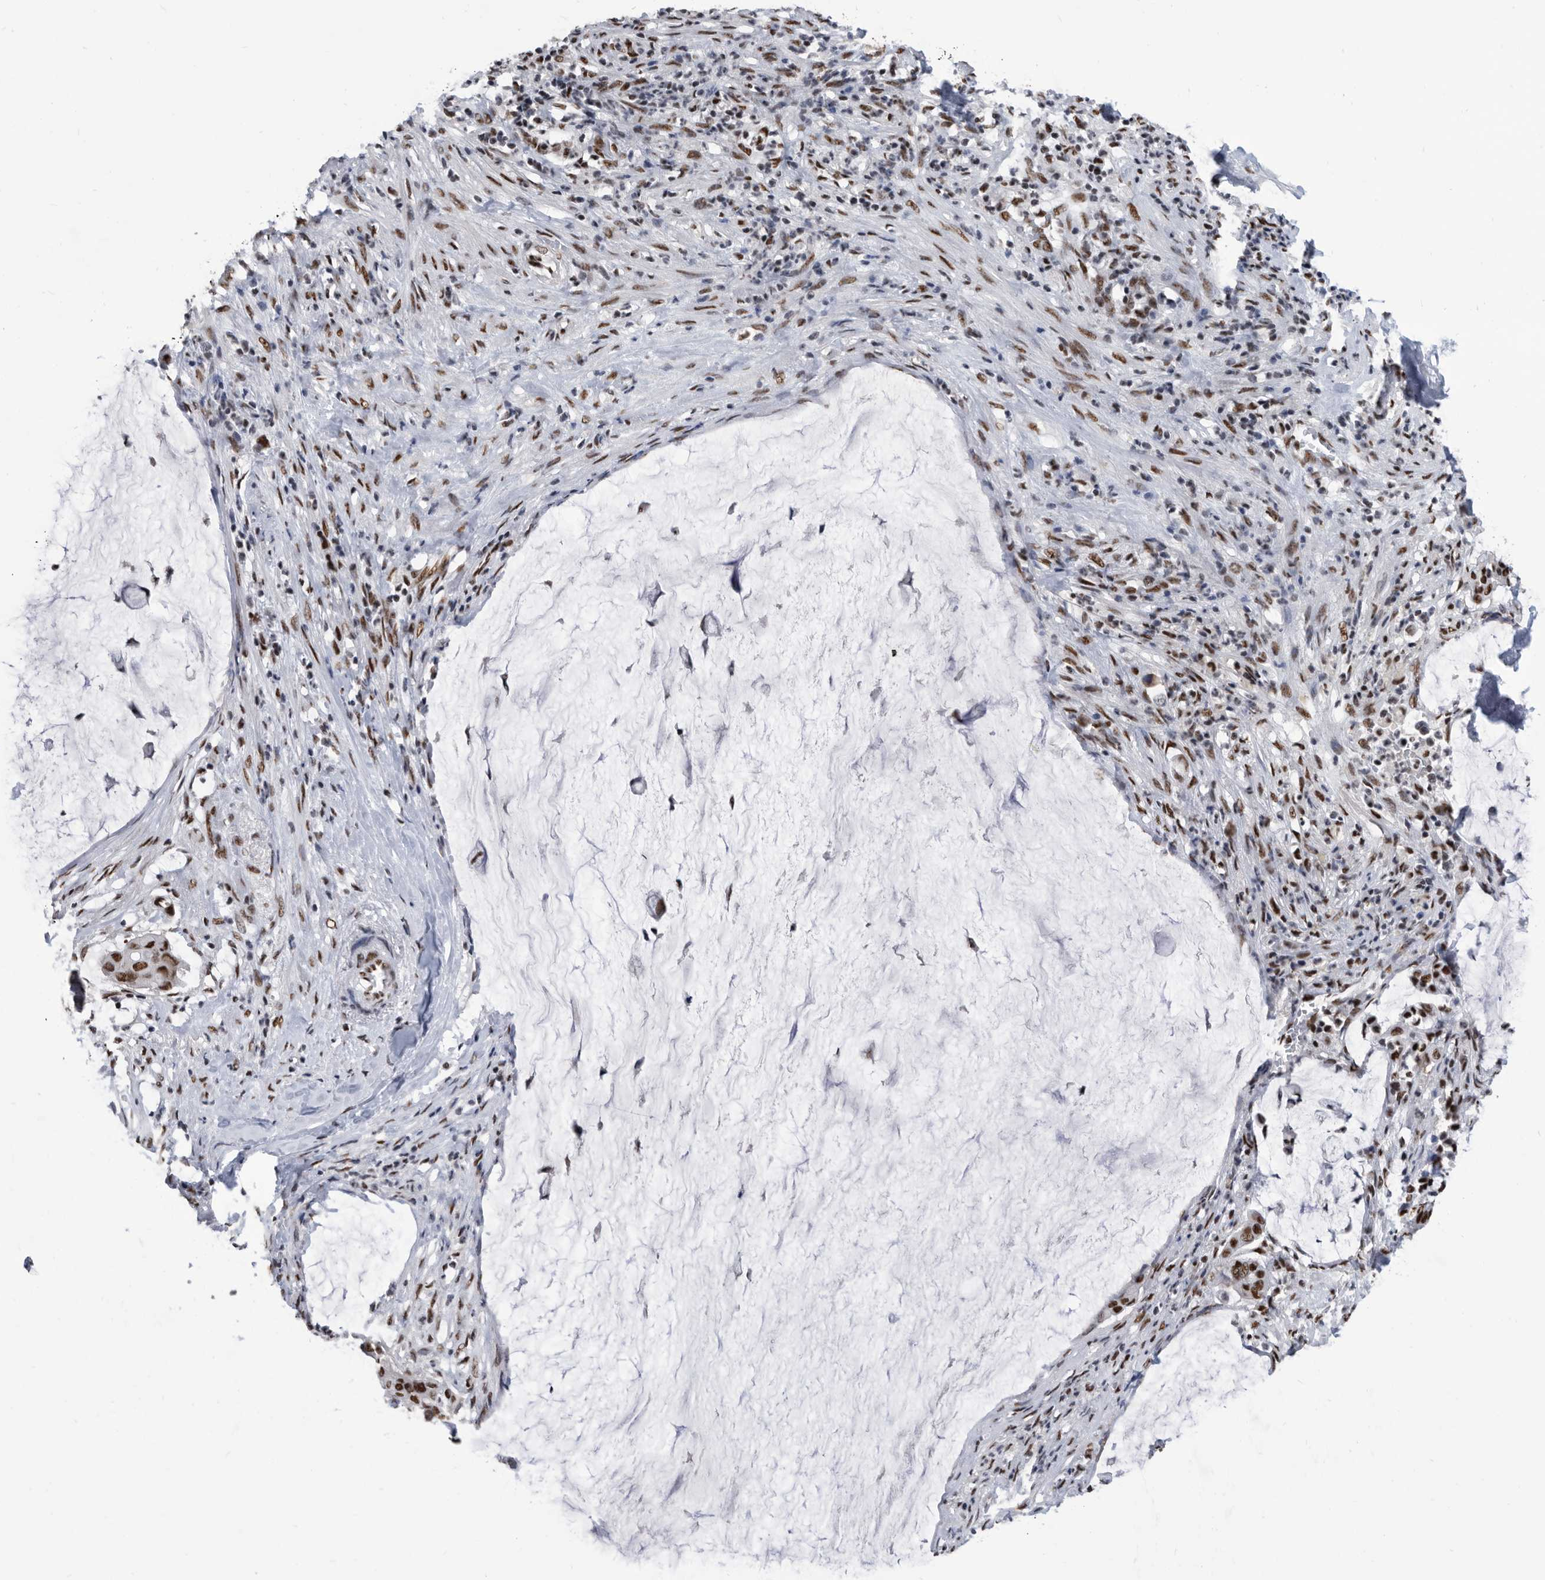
{"staining": {"intensity": "strong", "quantity": ">75%", "location": "nuclear"}, "tissue": "pancreatic cancer", "cell_type": "Tumor cells", "image_type": "cancer", "snomed": [{"axis": "morphology", "description": "Adenocarcinoma, NOS"}, {"axis": "topography", "description": "Pancreas"}], "caption": "A micrograph showing strong nuclear staining in about >75% of tumor cells in pancreatic cancer (adenocarcinoma), as visualized by brown immunohistochemical staining.", "gene": "SF3A1", "patient": {"sex": "male", "age": 41}}